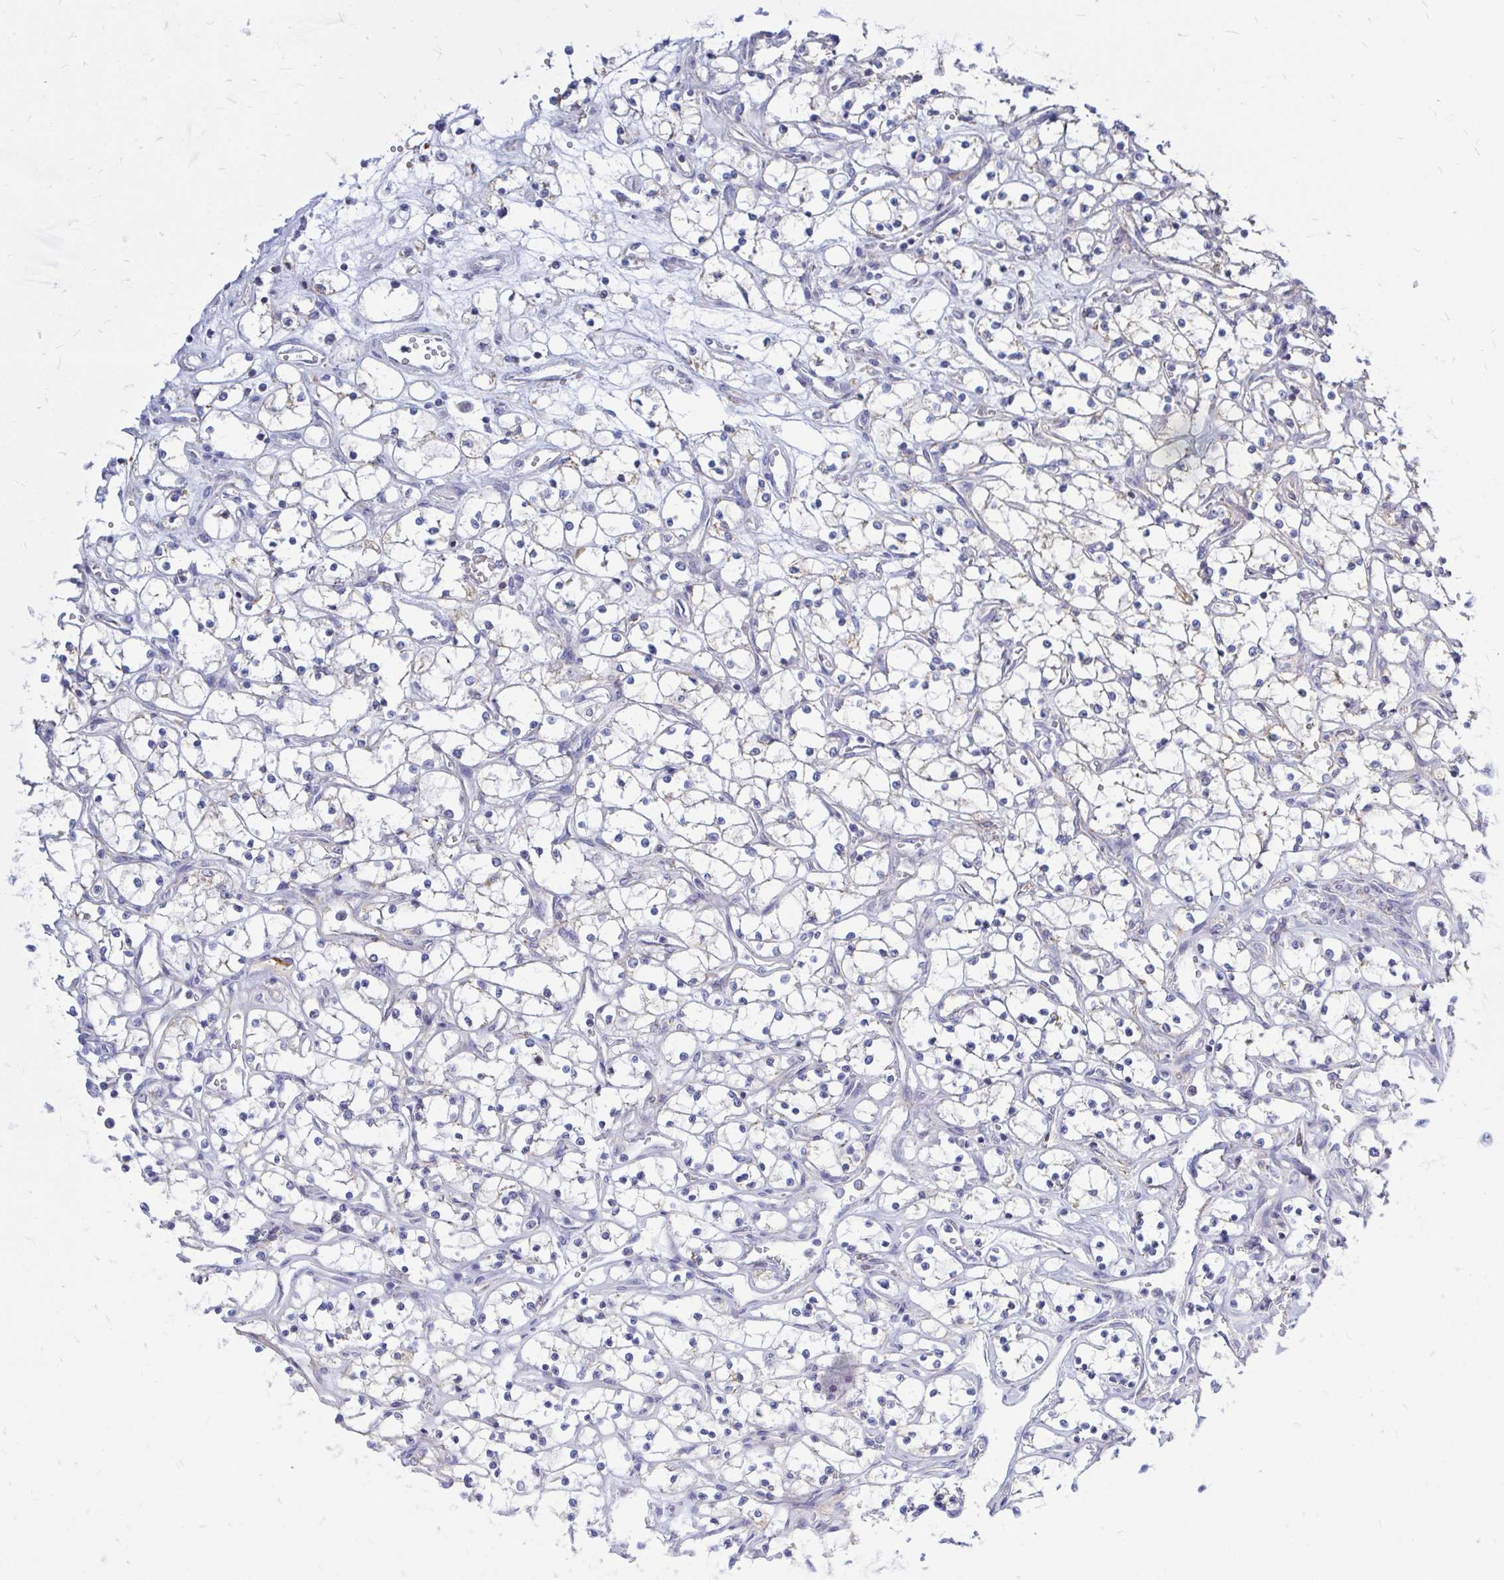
{"staining": {"intensity": "negative", "quantity": "none", "location": "none"}, "tissue": "renal cancer", "cell_type": "Tumor cells", "image_type": "cancer", "snomed": [{"axis": "morphology", "description": "Adenocarcinoma, NOS"}, {"axis": "topography", "description": "Kidney"}], "caption": "An image of human adenocarcinoma (renal) is negative for staining in tumor cells.", "gene": "OR10R2", "patient": {"sex": "female", "age": 69}}